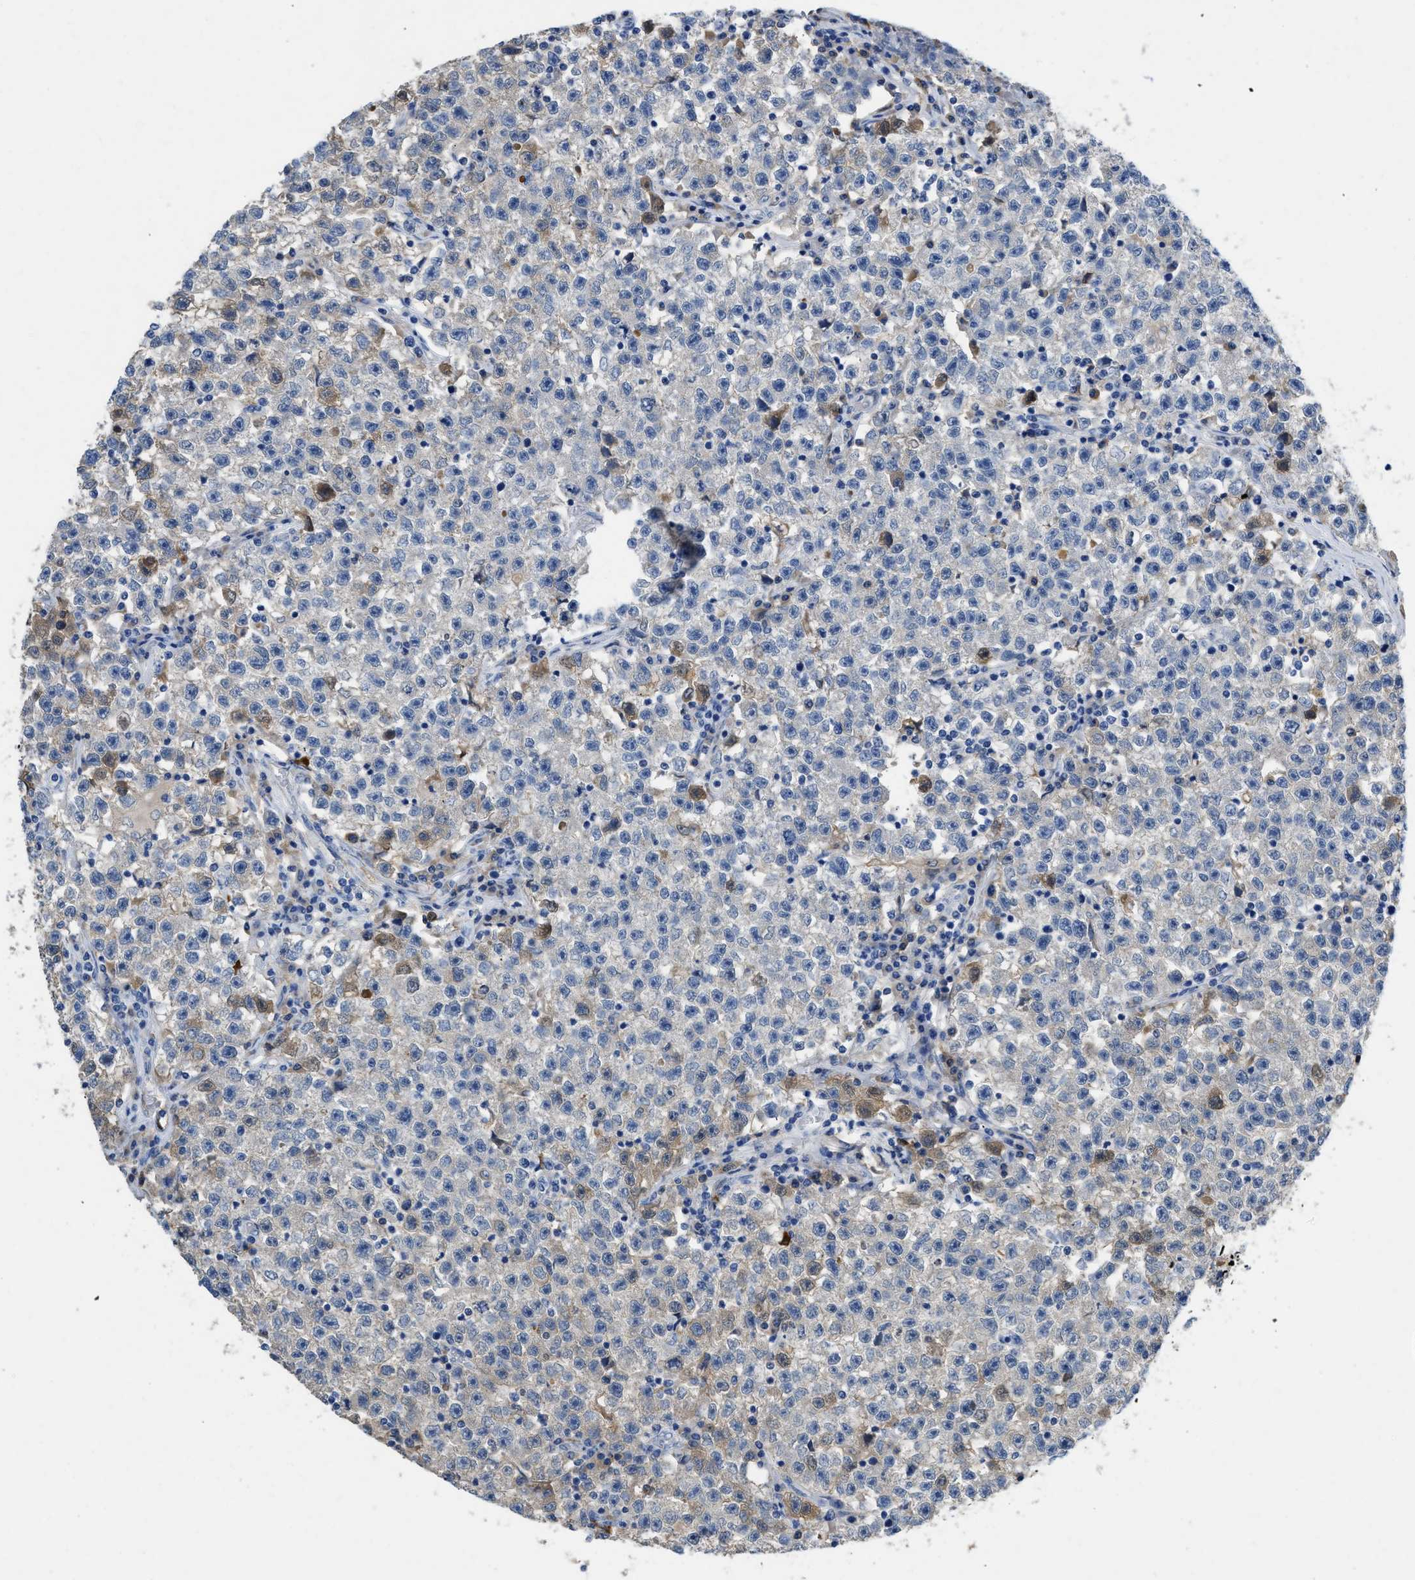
{"staining": {"intensity": "moderate", "quantity": "<25%", "location": "cytoplasmic/membranous"}, "tissue": "testis cancer", "cell_type": "Tumor cells", "image_type": "cancer", "snomed": [{"axis": "morphology", "description": "Seminoma, NOS"}, {"axis": "topography", "description": "Testis"}], "caption": "Immunohistochemistry photomicrograph of neoplastic tissue: seminoma (testis) stained using IHC shows low levels of moderate protein expression localized specifically in the cytoplasmic/membranous of tumor cells, appearing as a cytoplasmic/membranous brown color.", "gene": "SPEG", "patient": {"sex": "male", "age": 22}}